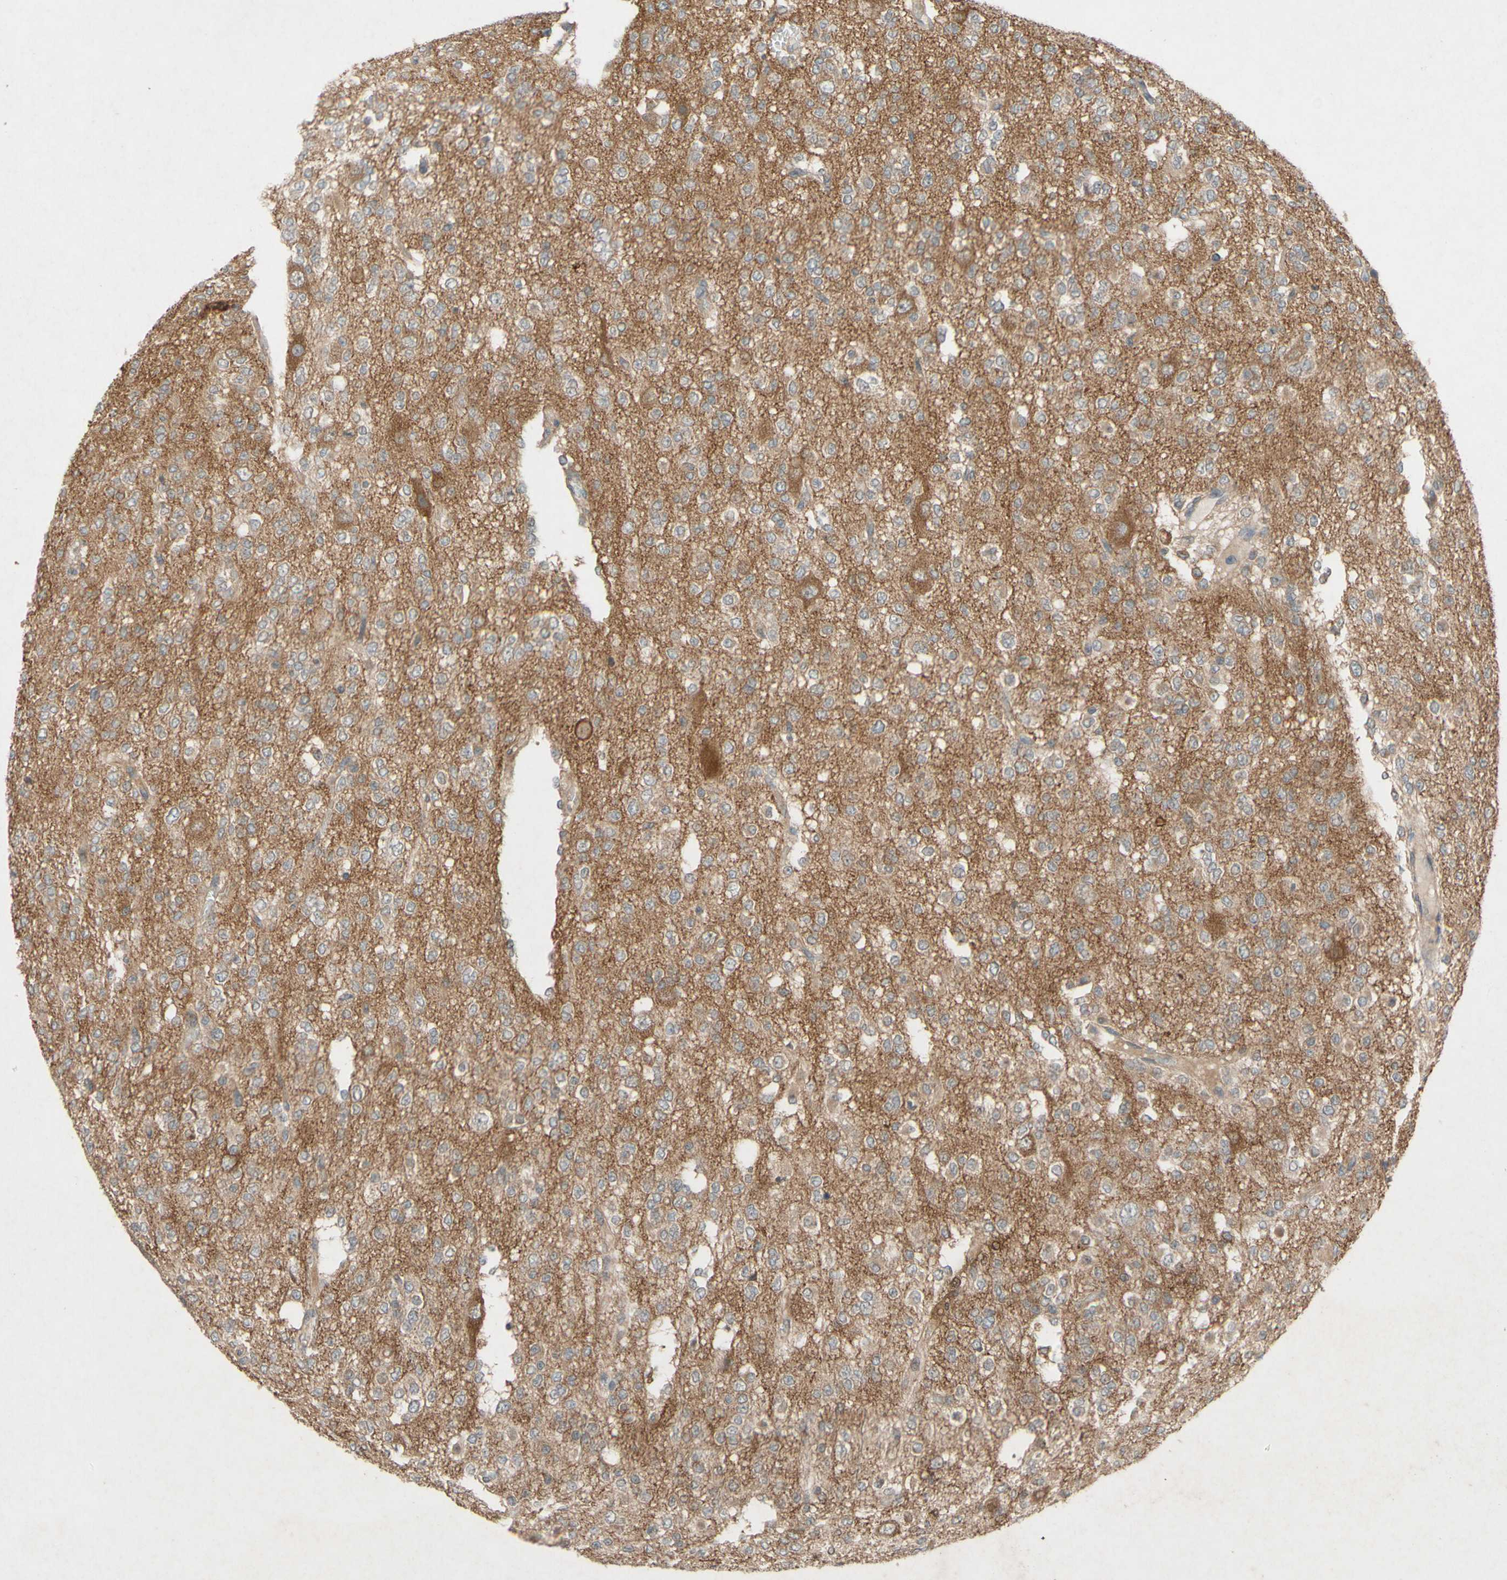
{"staining": {"intensity": "negative", "quantity": "none", "location": "none"}, "tissue": "glioma", "cell_type": "Tumor cells", "image_type": "cancer", "snomed": [{"axis": "morphology", "description": "Glioma, malignant, Low grade"}, {"axis": "topography", "description": "Brain"}], "caption": "Immunohistochemistry of low-grade glioma (malignant) demonstrates no expression in tumor cells.", "gene": "ATP6V1F", "patient": {"sex": "male", "age": 38}}